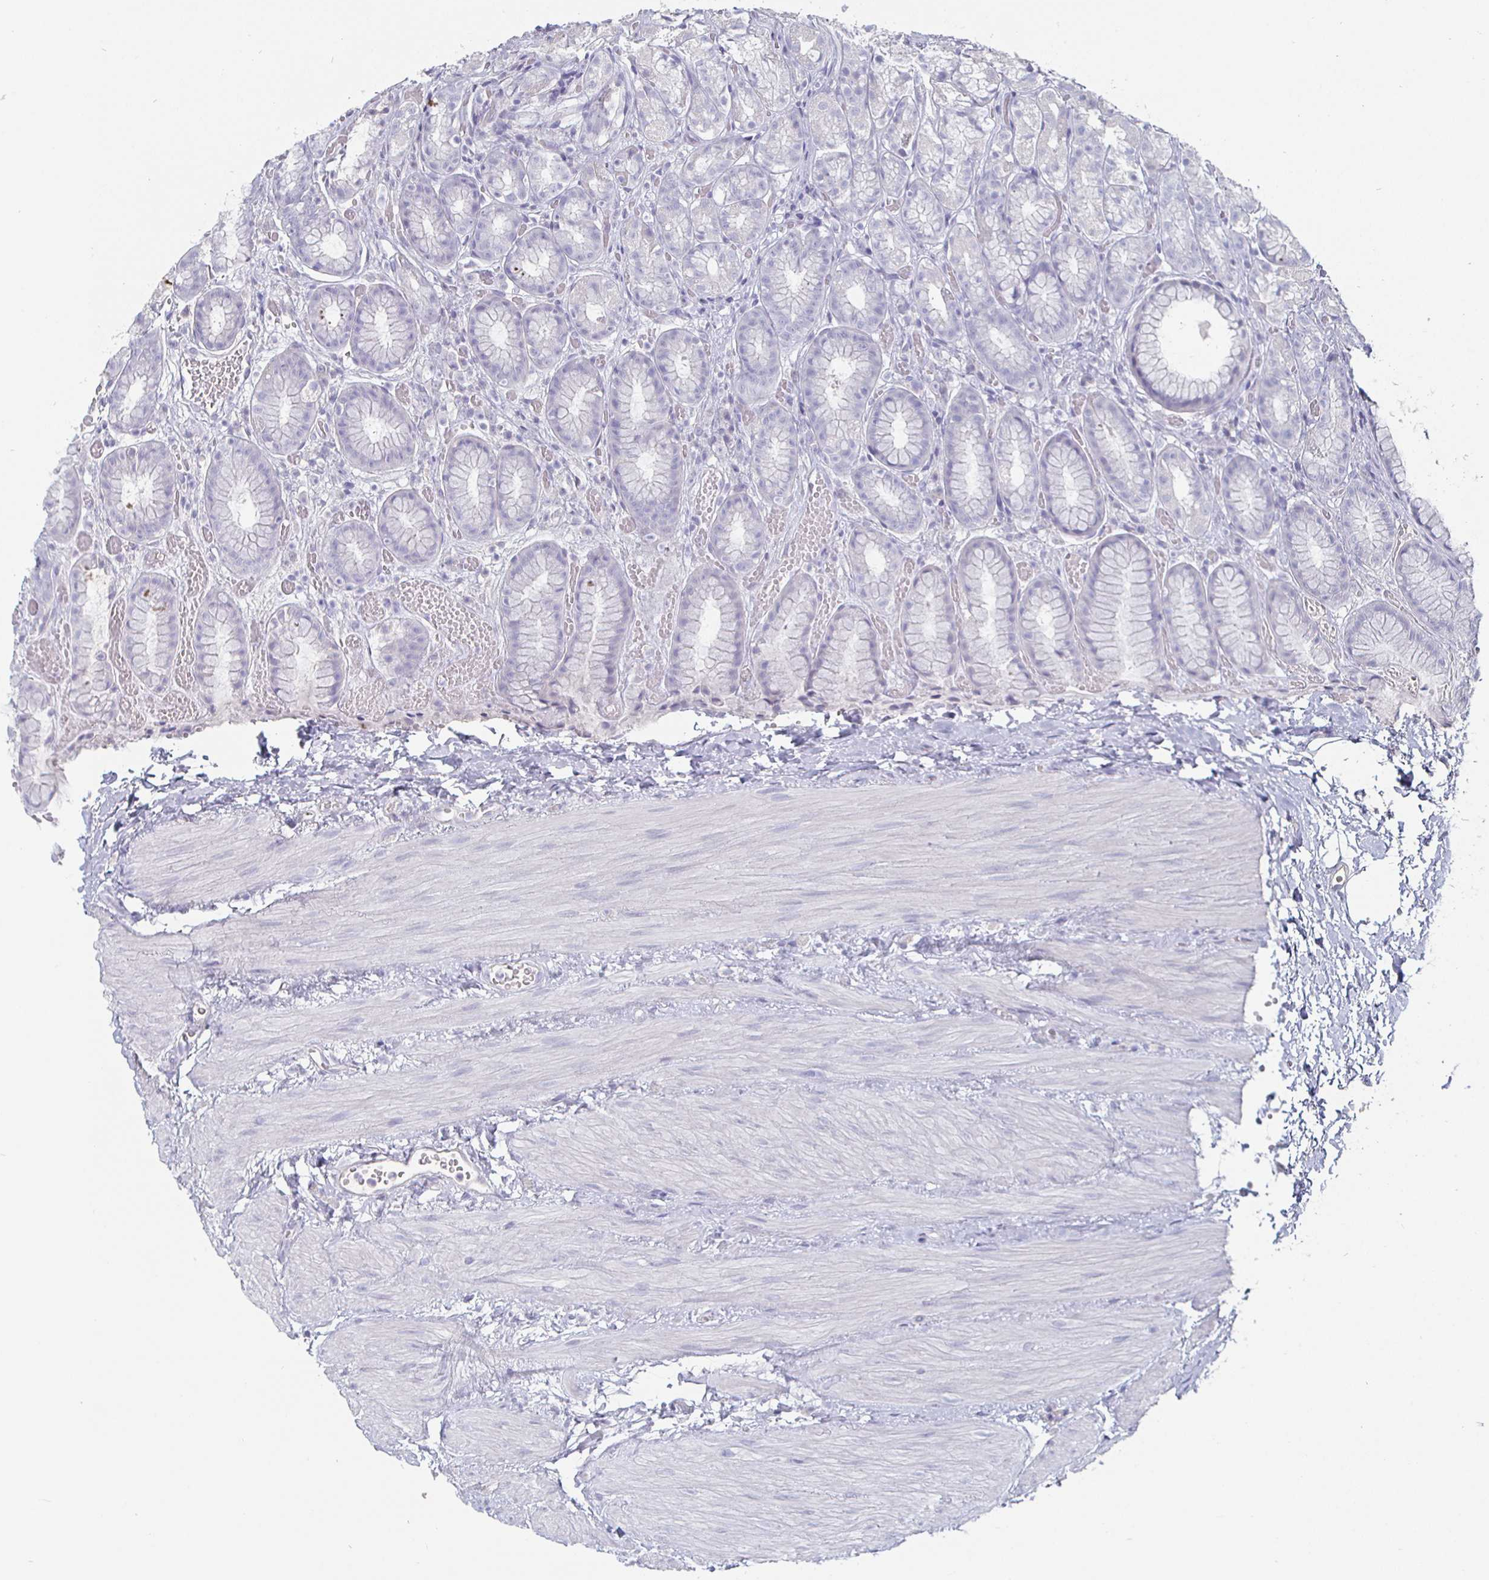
{"staining": {"intensity": "negative", "quantity": "none", "location": "none"}, "tissue": "stomach", "cell_type": "Glandular cells", "image_type": "normal", "snomed": [{"axis": "morphology", "description": "Normal tissue, NOS"}, {"axis": "topography", "description": "Stomach"}], "caption": "Protein analysis of normal stomach shows no significant expression in glandular cells. The staining is performed using DAB brown chromogen with nuclei counter-stained in using hematoxylin.", "gene": "ENPP1", "patient": {"sex": "male", "age": 70}}